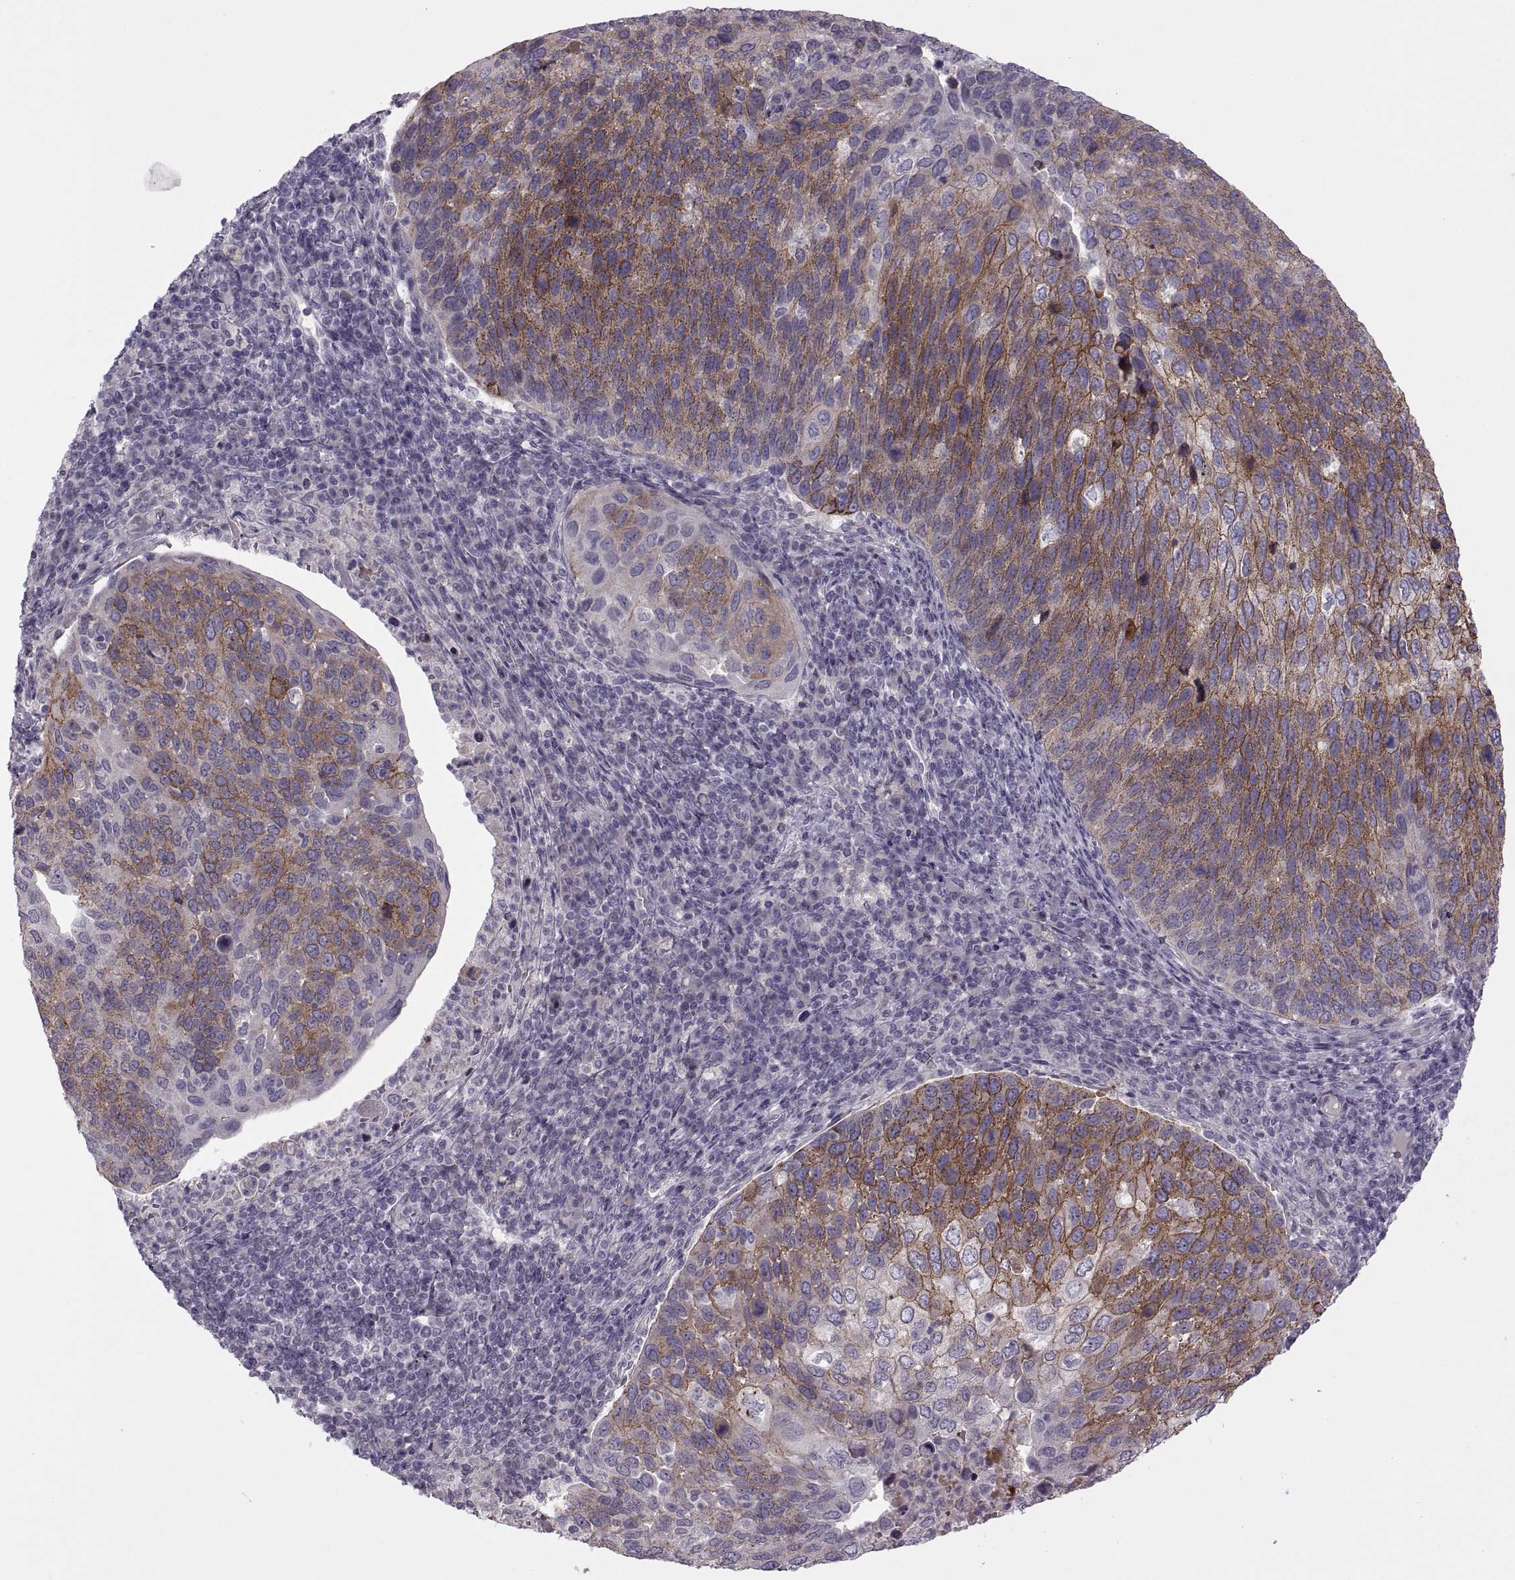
{"staining": {"intensity": "strong", "quantity": "25%-75%", "location": "cytoplasmic/membranous"}, "tissue": "cervical cancer", "cell_type": "Tumor cells", "image_type": "cancer", "snomed": [{"axis": "morphology", "description": "Squamous cell carcinoma, NOS"}, {"axis": "topography", "description": "Cervix"}], "caption": "An immunohistochemistry photomicrograph of tumor tissue is shown. Protein staining in brown shows strong cytoplasmic/membranous positivity in cervical squamous cell carcinoma within tumor cells.", "gene": "RIPK4", "patient": {"sex": "female", "age": 54}}